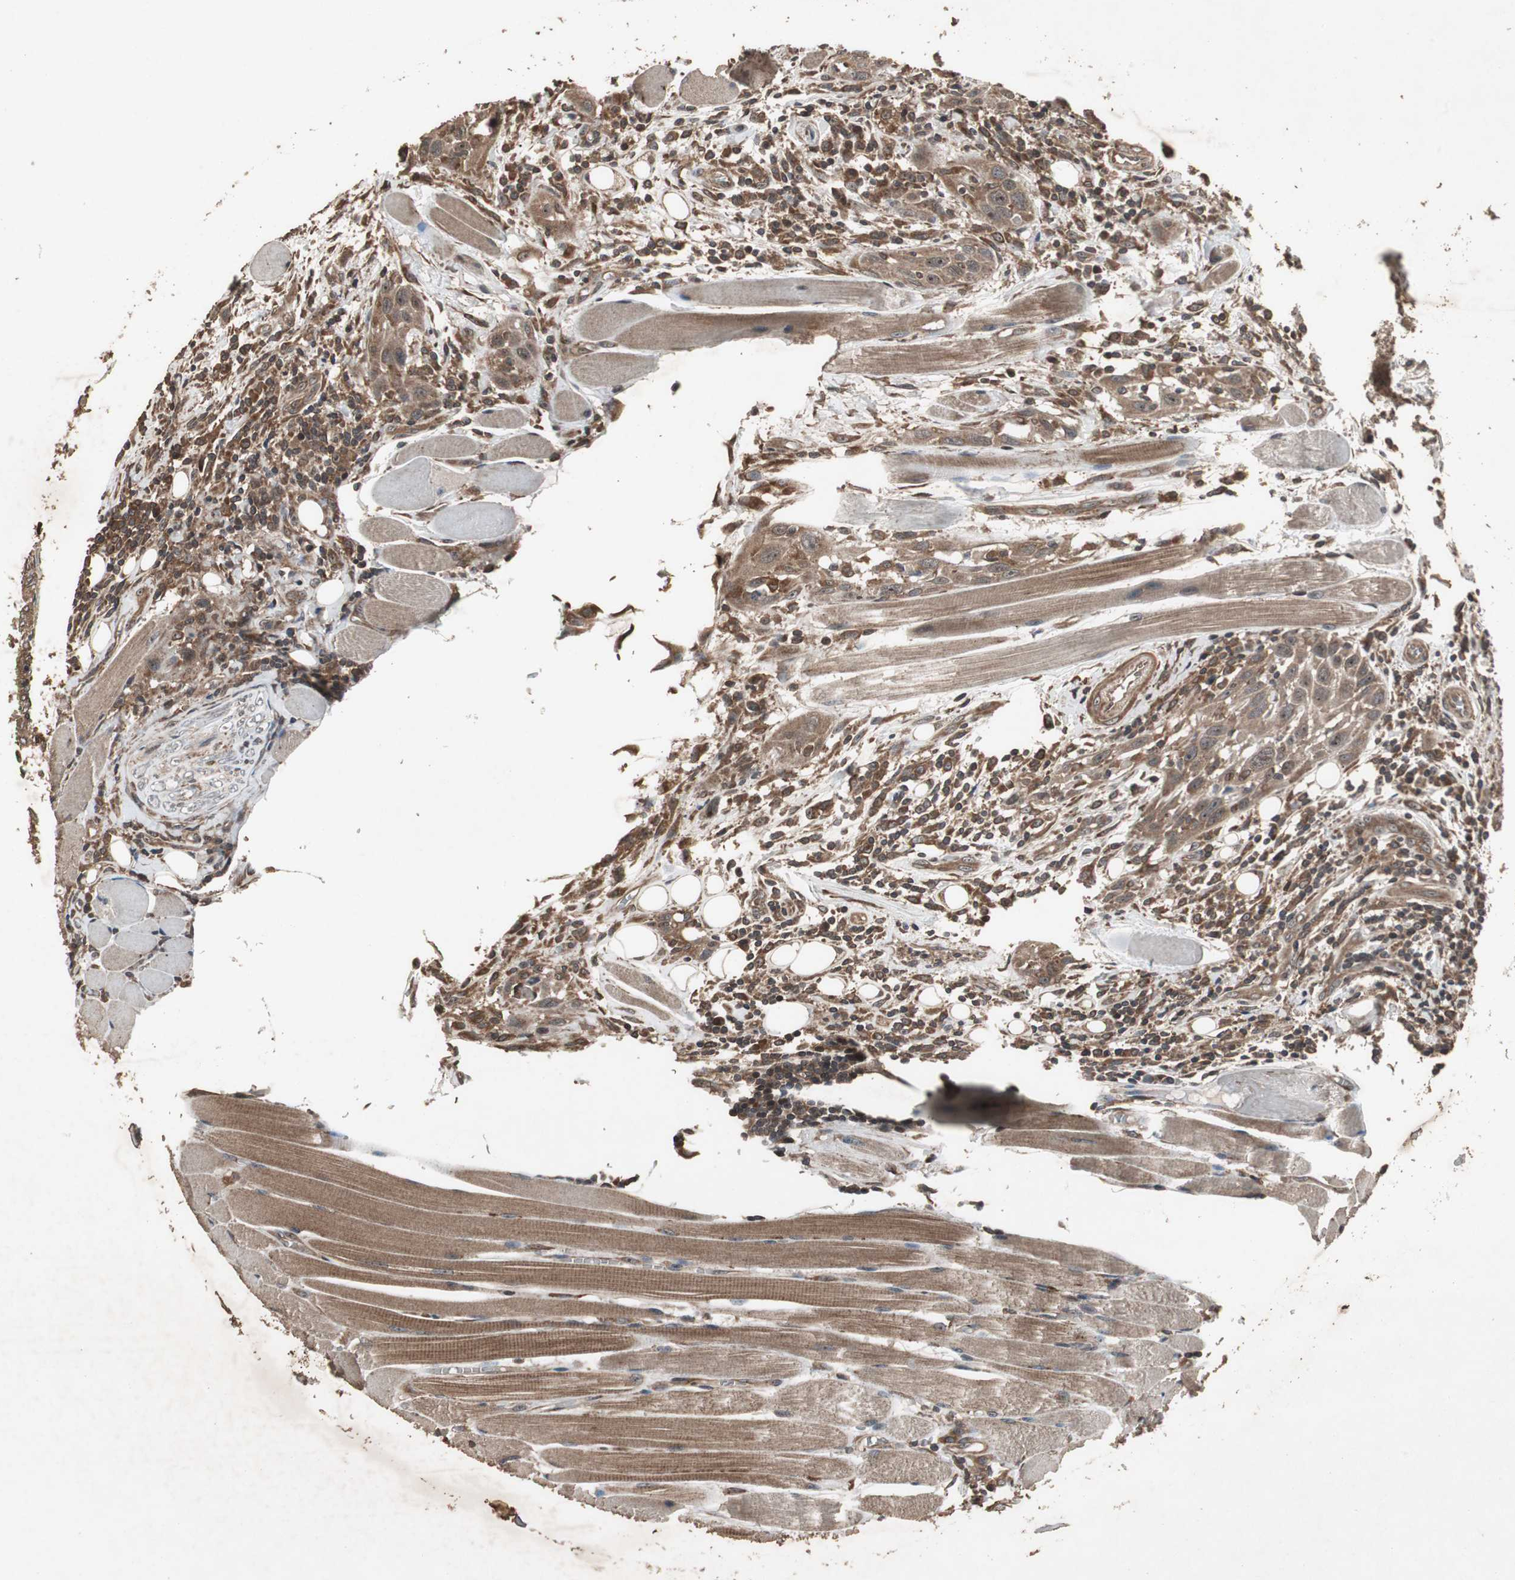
{"staining": {"intensity": "moderate", "quantity": ">75%", "location": "cytoplasmic/membranous"}, "tissue": "head and neck cancer", "cell_type": "Tumor cells", "image_type": "cancer", "snomed": [{"axis": "morphology", "description": "Squamous cell carcinoma, NOS"}, {"axis": "topography", "description": "Oral tissue"}, {"axis": "topography", "description": "Head-Neck"}], "caption": "Brown immunohistochemical staining in squamous cell carcinoma (head and neck) displays moderate cytoplasmic/membranous positivity in about >75% of tumor cells.", "gene": "LAMTOR5", "patient": {"sex": "female", "age": 50}}